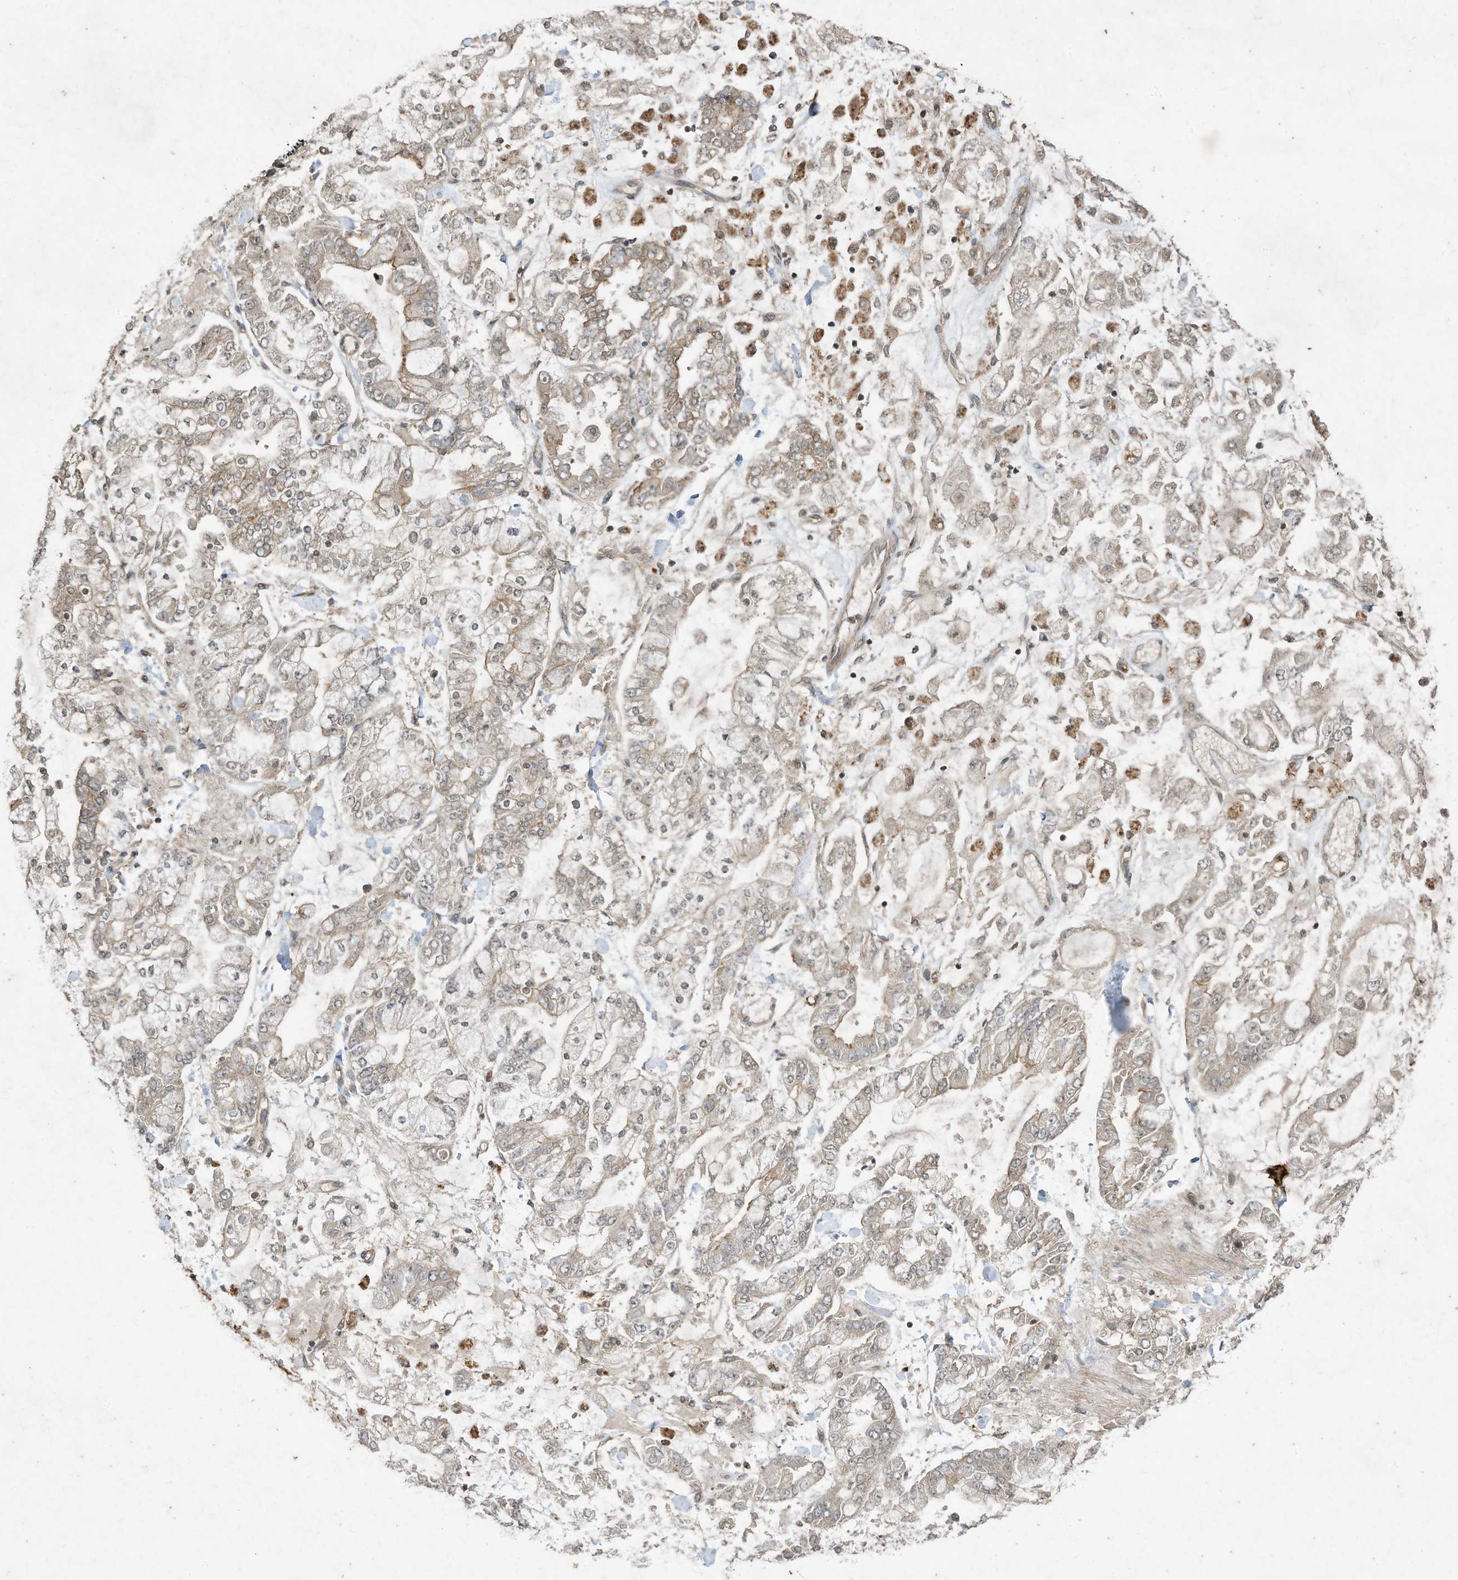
{"staining": {"intensity": "weak", "quantity": "25%-75%", "location": "cytoplasmic/membranous"}, "tissue": "stomach cancer", "cell_type": "Tumor cells", "image_type": "cancer", "snomed": [{"axis": "morphology", "description": "Normal tissue, NOS"}, {"axis": "morphology", "description": "Adenocarcinoma, NOS"}, {"axis": "topography", "description": "Stomach, upper"}, {"axis": "topography", "description": "Stomach"}], "caption": "Tumor cells reveal weak cytoplasmic/membranous staining in about 25%-75% of cells in stomach cancer. The protein is shown in brown color, while the nuclei are stained blue.", "gene": "MATN2", "patient": {"sex": "male", "age": 76}}